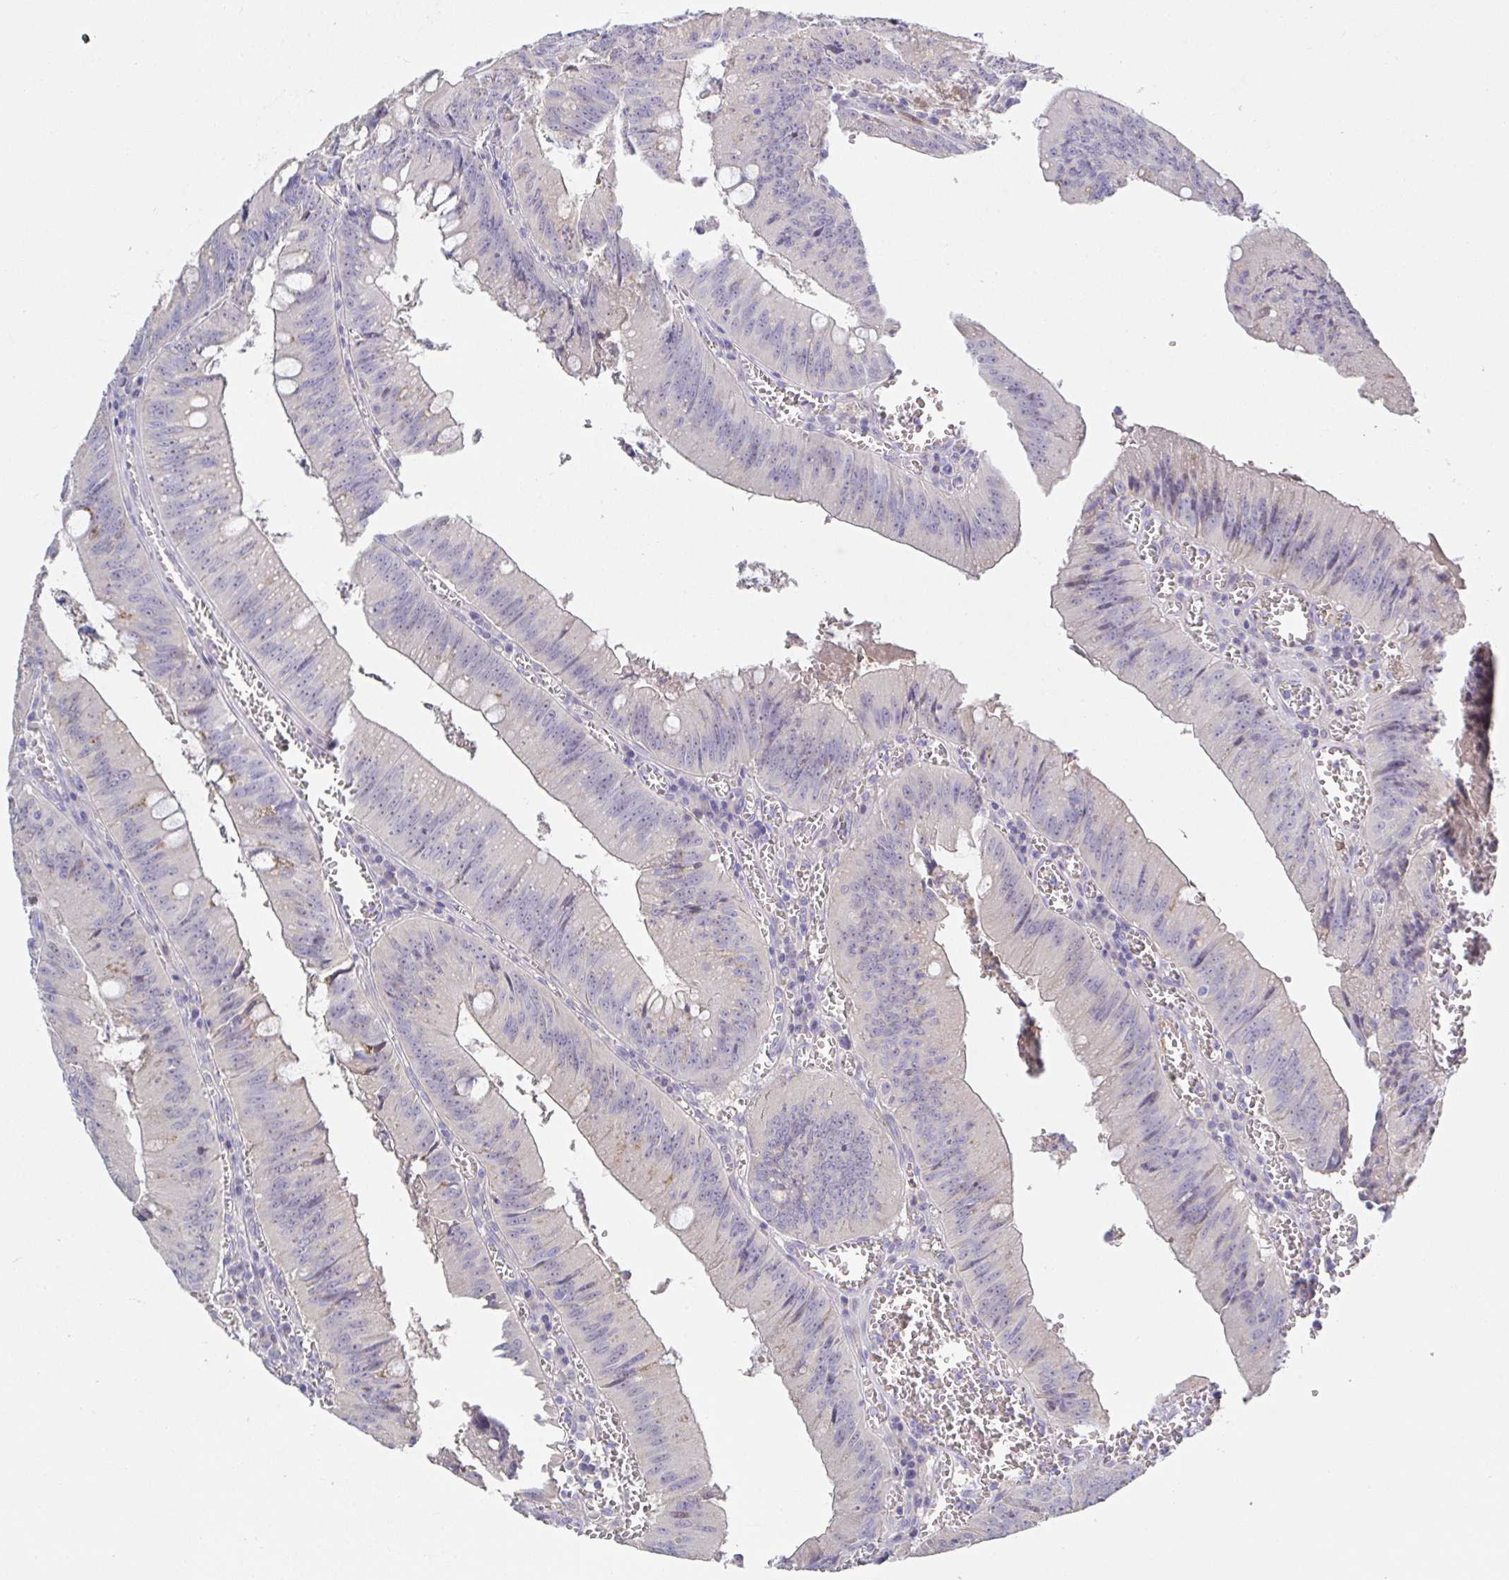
{"staining": {"intensity": "negative", "quantity": "none", "location": "none"}, "tissue": "colorectal cancer", "cell_type": "Tumor cells", "image_type": "cancer", "snomed": [{"axis": "morphology", "description": "Adenocarcinoma, NOS"}, {"axis": "topography", "description": "Rectum"}], "caption": "Immunohistochemical staining of colorectal cancer demonstrates no significant expression in tumor cells.", "gene": "ANO5", "patient": {"sex": "female", "age": 81}}